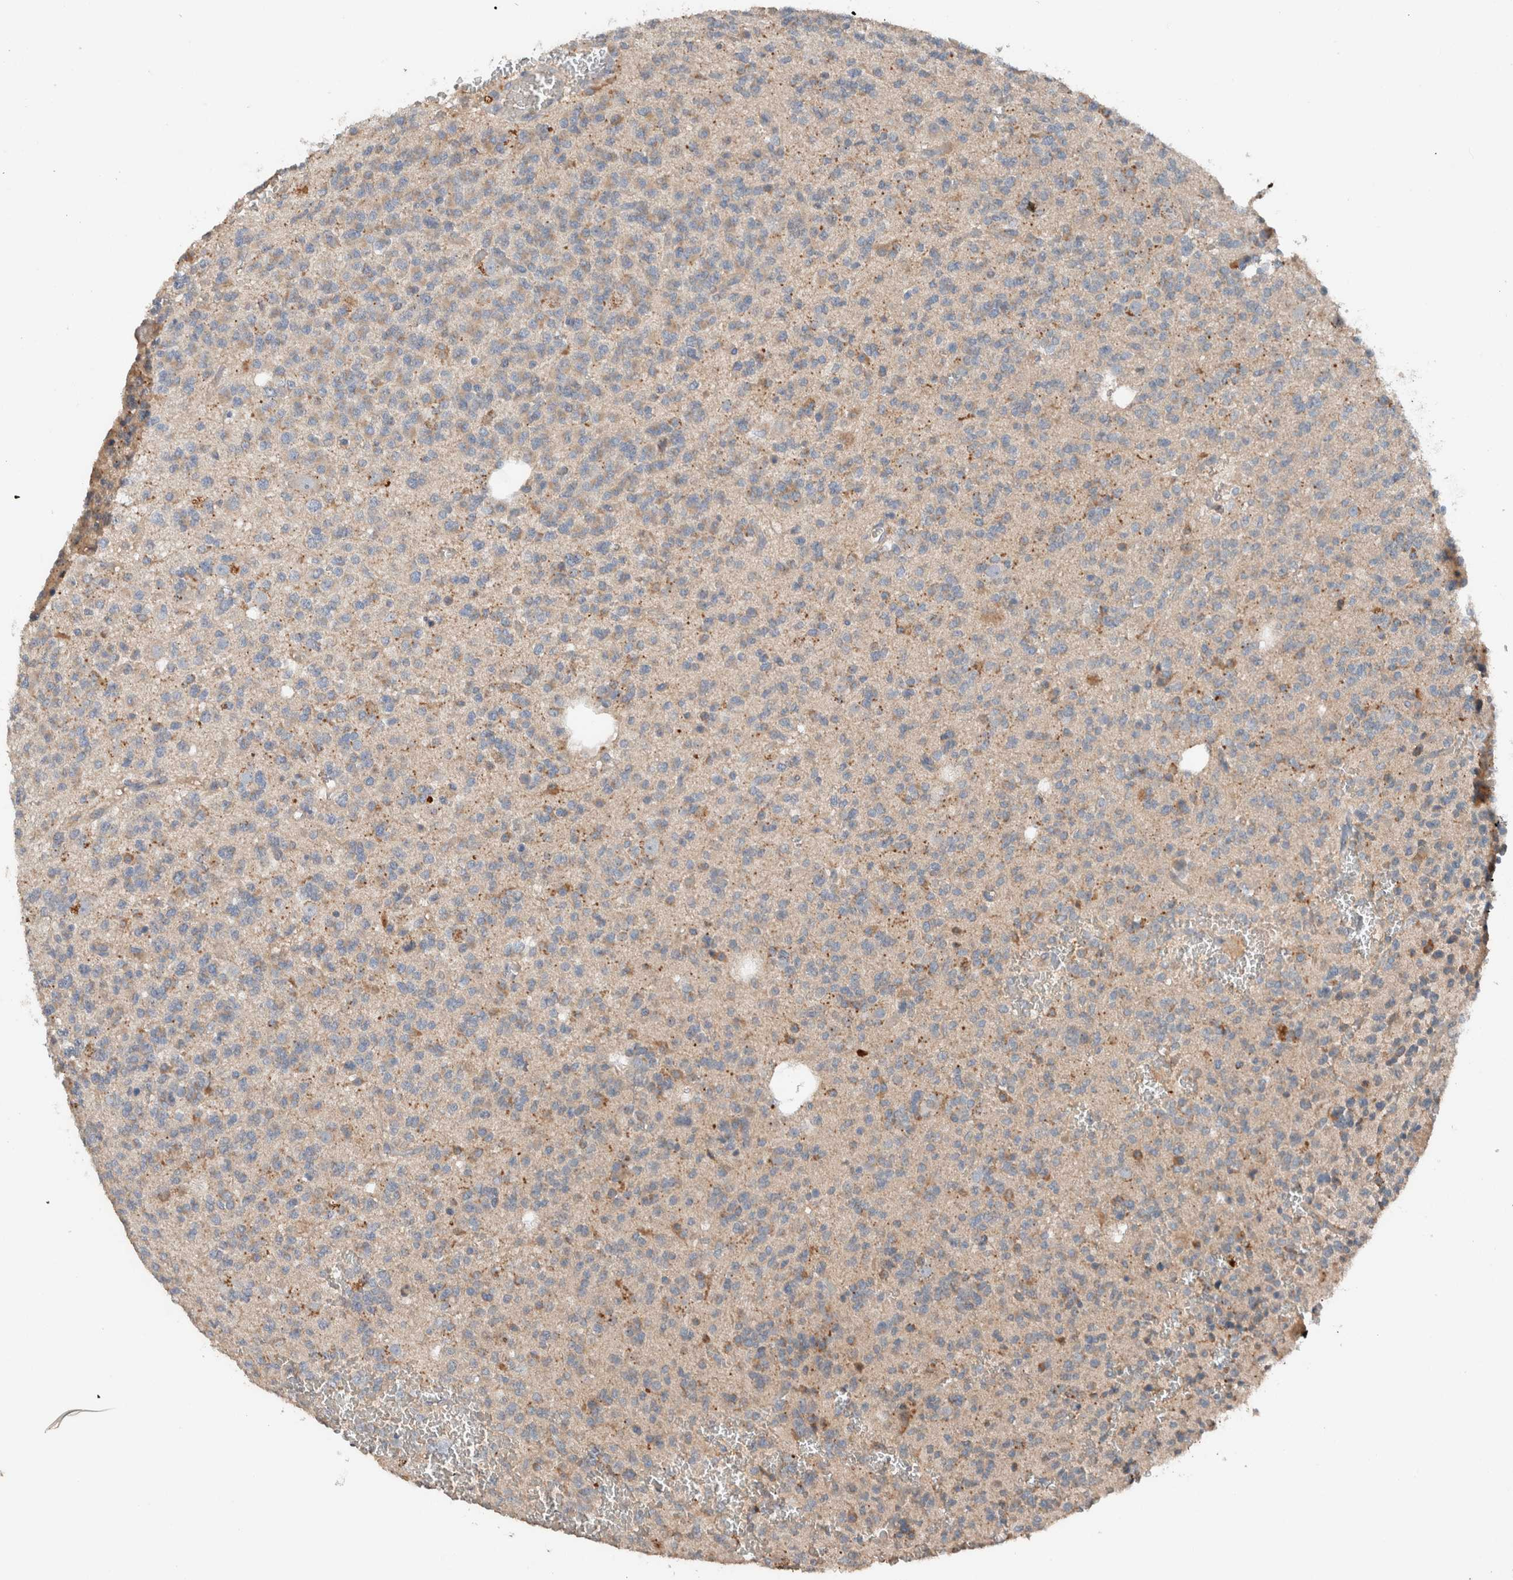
{"staining": {"intensity": "weak", "quantity": "25%-75%", "location": "cytoplasmic/membranous"}, "tissue": "glioma", "cell_type": "Tumor cells", "image_type": "cancer", "snomed": [{"axis": "morphology", "description": "Glioma, malignant, Low grade"}, {"axis": "topography", "description": "Brain"}], "caption": "A low amount of weak cytoplasmic/membranous expression is present in about 25%-75% of tumor cells in malignant low-grade glioma tissue. Nuclei are stained in blue.", "gene": "UGCG", "patient": {"sex": "male", "age": 38}}